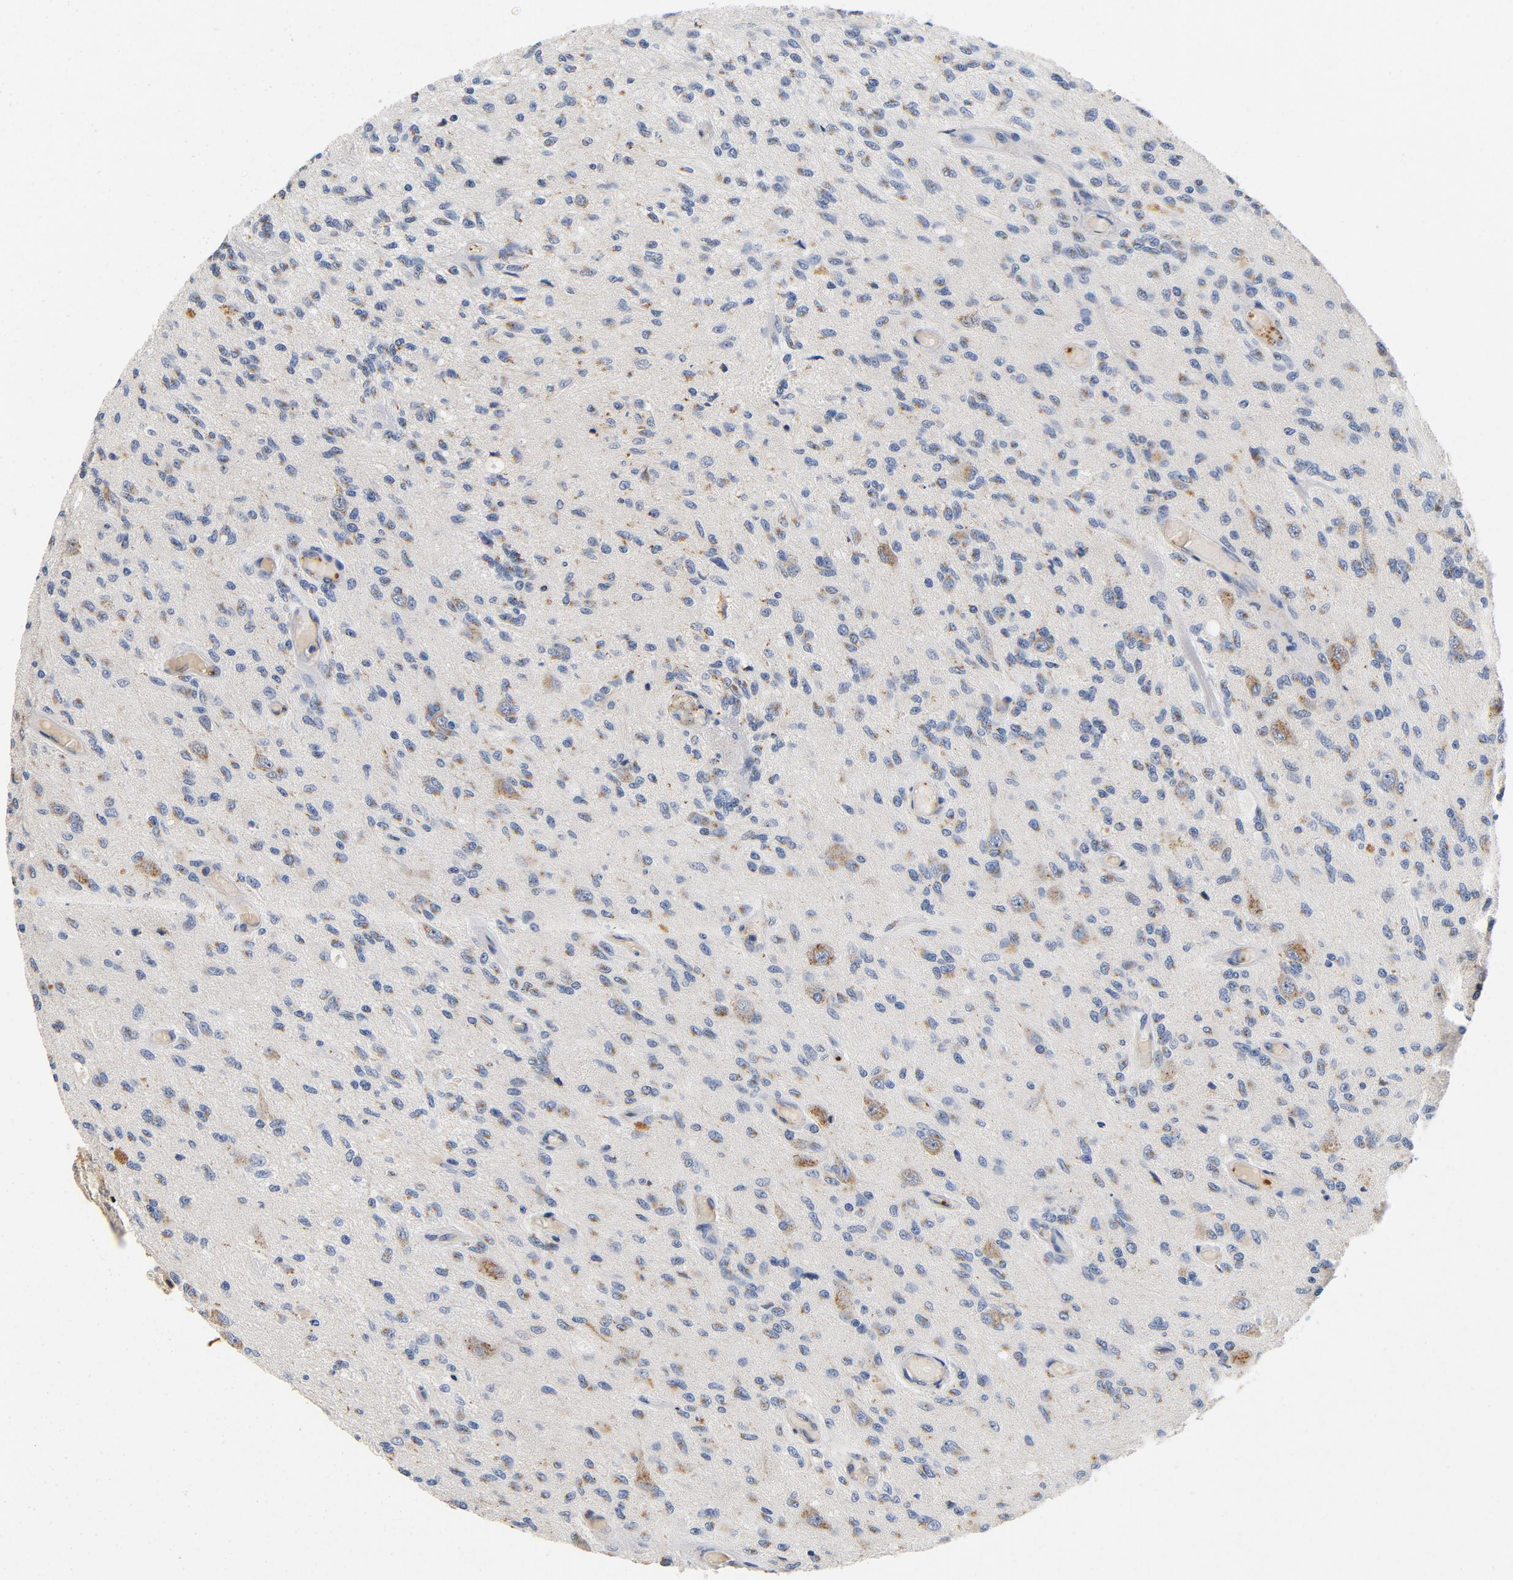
{"staining": {"intensity": "negative", "quantity": "none", "location": "none"}, "tissue": "glioma", "cell_type": "Tumor cells", "image_type": "cancer", "snomed": [{"axis": "morphology", "description": "Normal tissue, NOS"}, {"axis": "morphology", "description": "Glioma, malignant, High grade"}, {"axis": "topography", "description": "Cerebral cortex"}], "caption": "Glioma stained for a protein using immunohistochemistry demonstrates no expression tumor cells.", "gene": "LMAN2", "patient": {"sex": "male", "age": 77}}